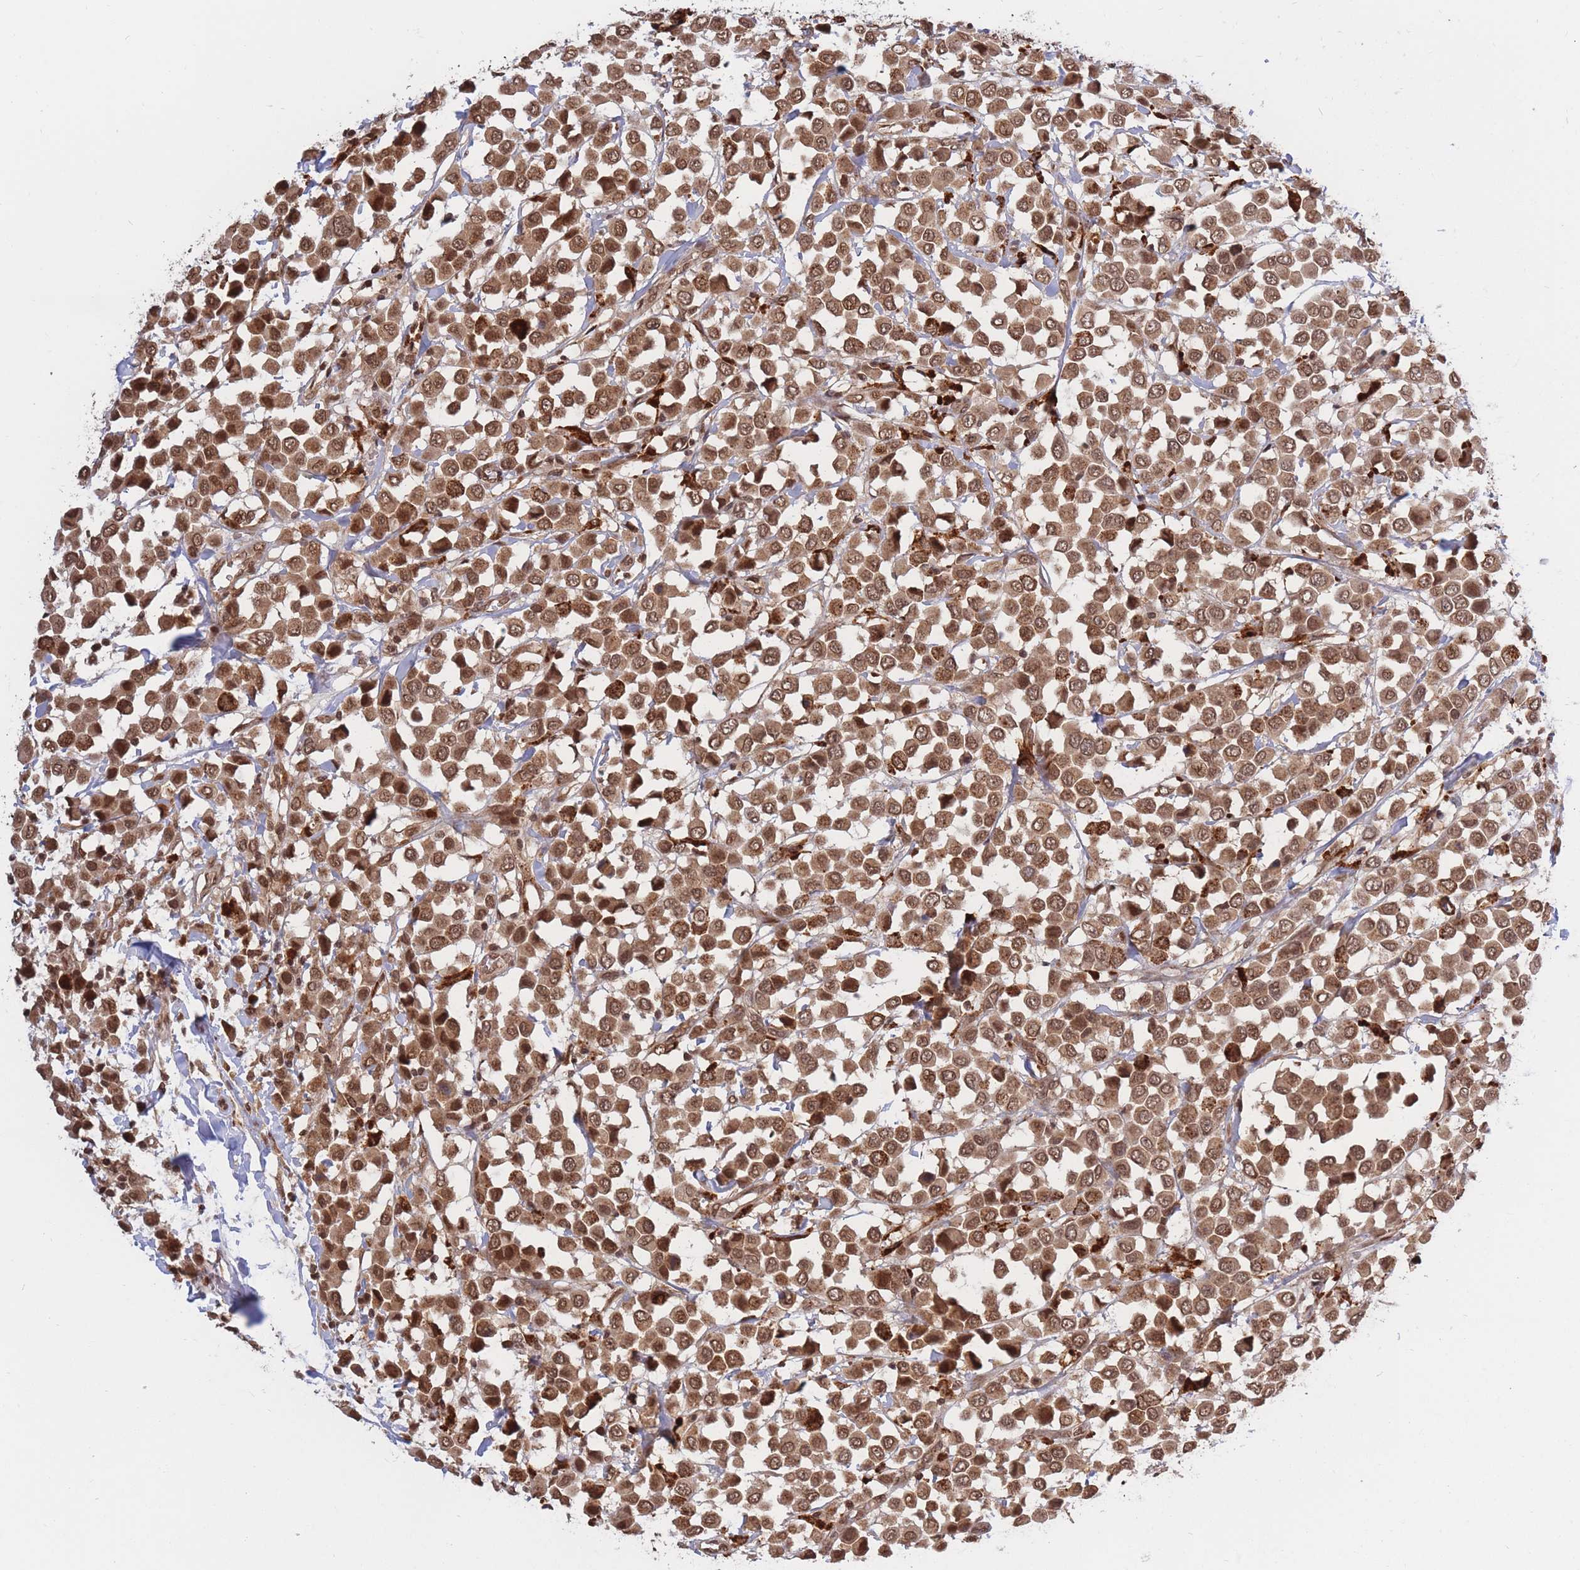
{"staining": {"intensity": "moderate", "quantity": ">75%", "location": "cytoplasmic/membranous,nuclear"}, "tissue": "breast cancer", "cell_type": "Tumor cells", "image_type": "cancer", "snomed": [{"axis": "morphology", "description": "Duct carcinoma"}, {"axis": "topography", "description": "Breast"}], "caption": "DAB immunohistochemical staining of human invasive ductal carcinoma (breast) shows moderate cytoplasmic/membranous and nuclear protein positivity in approximately >75% of tumor cells.", "gene": "SRA1", "patient": {"sex": "female", "age": 61}}